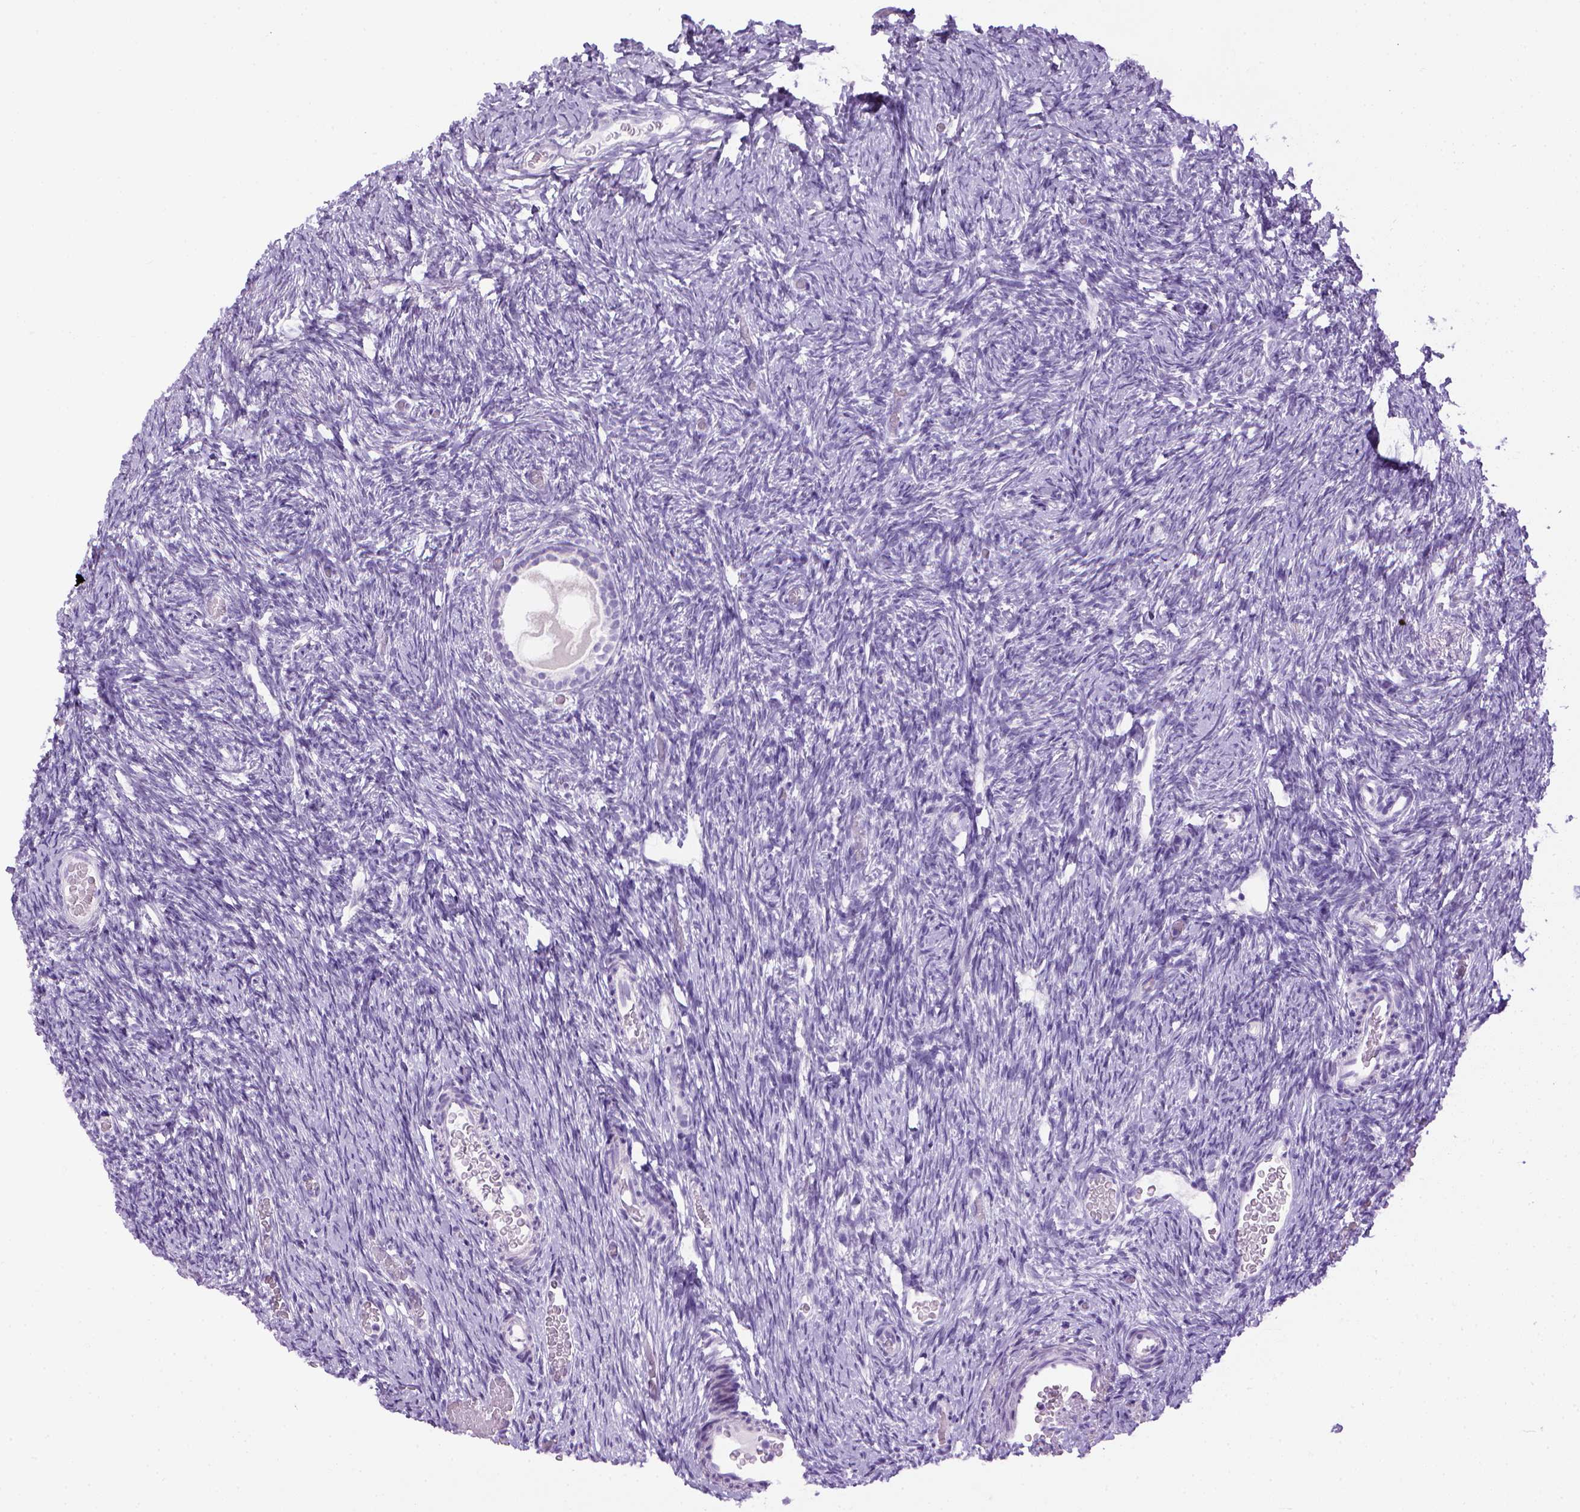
{"staining": {"intensity": "negative", "quantity": "none", "location": "none"}, "tissue": "ovary", "cell_type": "Follicle cells", "image_type": "normal", "snomed": [{"axis": "morphology", "description": "Normal tissue, NOS"}, {"axis": "topography", "description": "Ovary"}], "caption": "The micrograph reveals no staining of follicle cells in benign ovary. The staining was performed using DAB to visualize the protein expression in brown, while the nuclei were stained in blue with hematoxylin (Magnification: 20x).", "gene": "SGCG", "patient": {"sex": "female", "age": 39}}